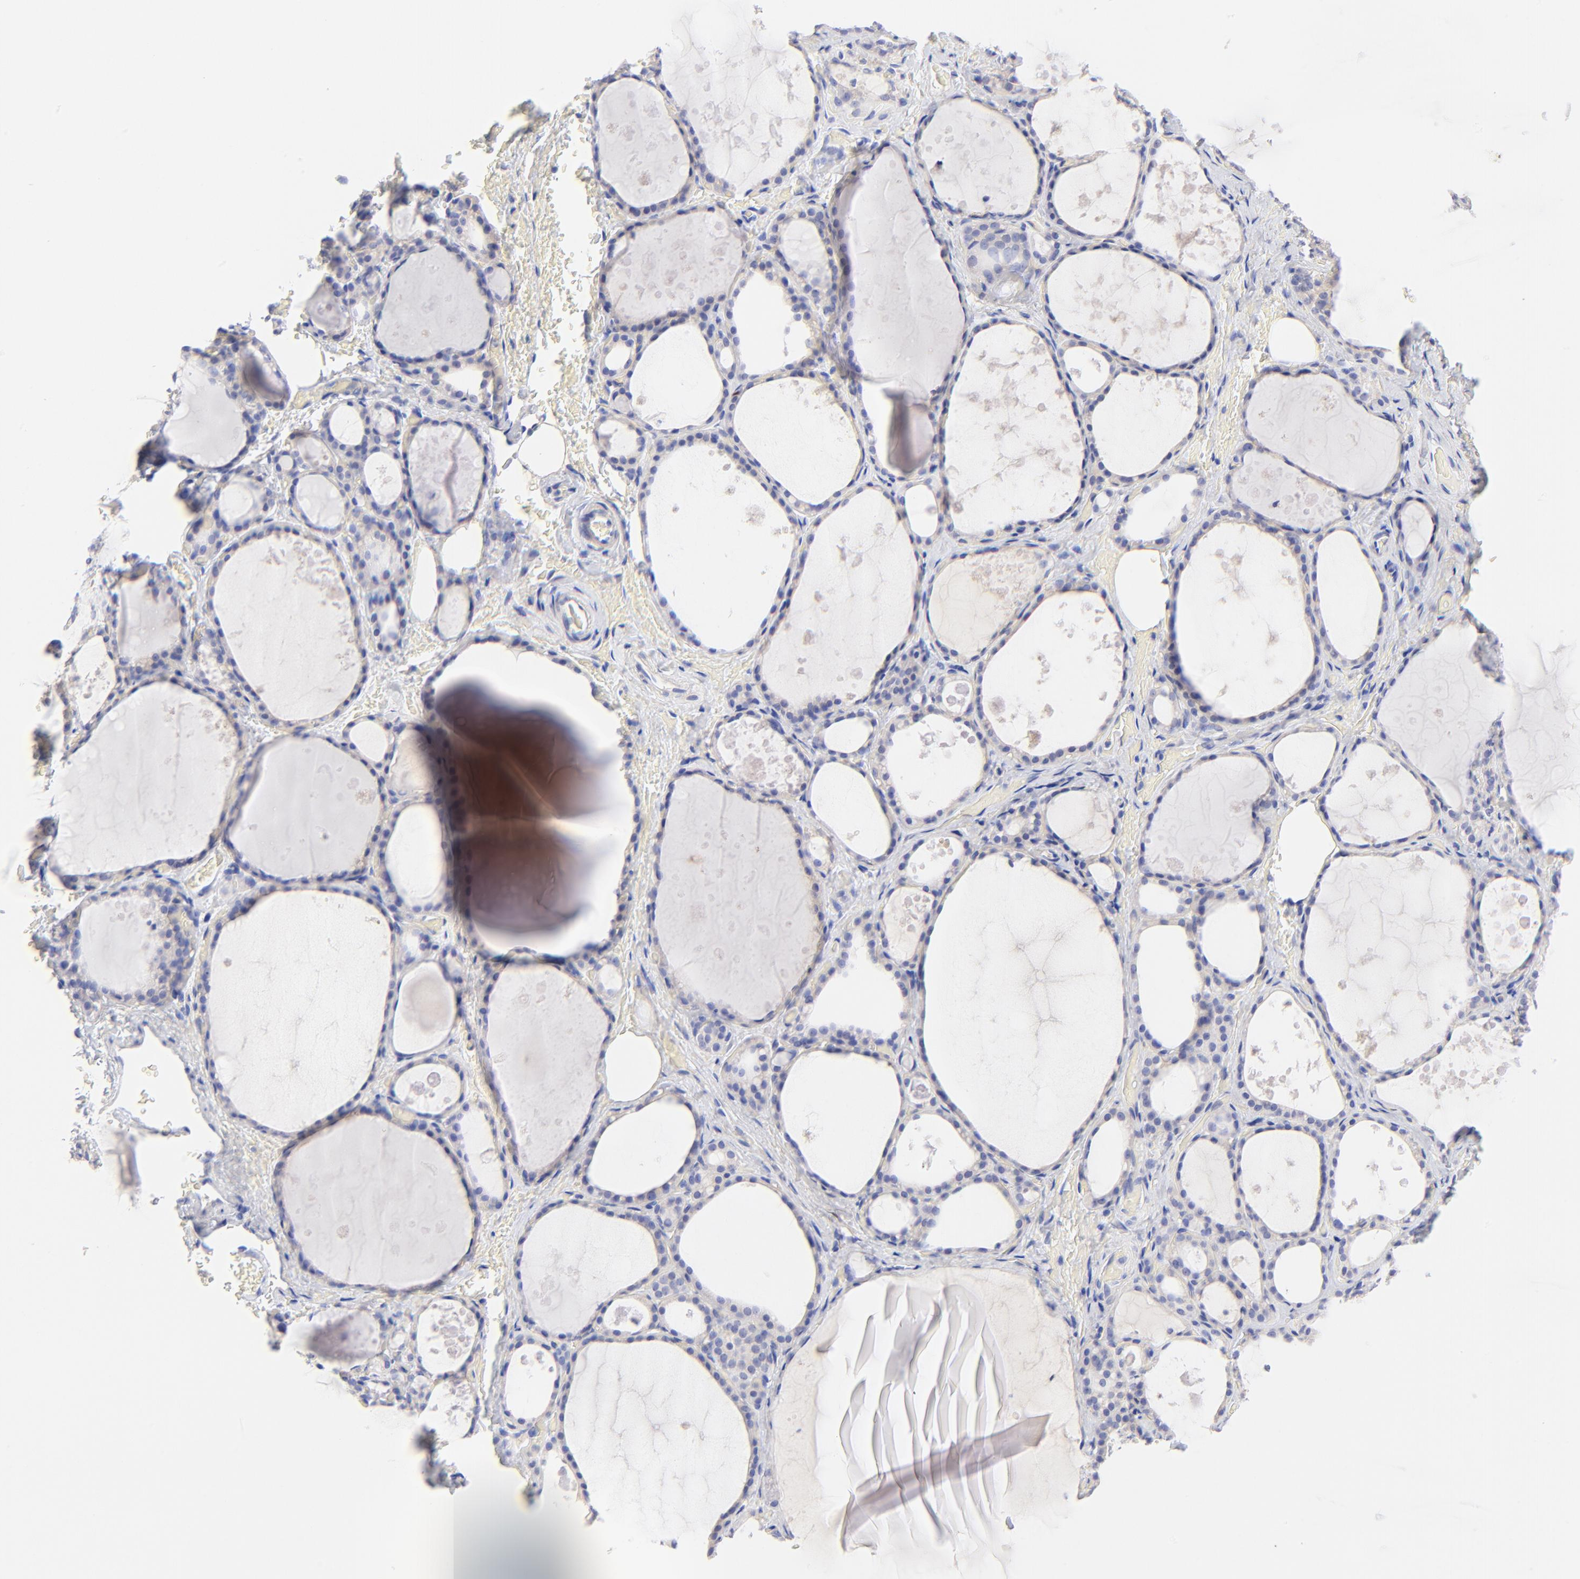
{"staining": {"intensity": "negative", "quantity": "none", "location": "none"}, "tissue": "thyroid gland", "cell_type": "Glandular cells", "image_type": "normal", "snomed": [{"axis": "morphology", "description": "Normal tissue, NOS"}, {"axis": "topography", "description": "Thyroid gland"}], "caption": "Immunohistochemistry of benign thyroid gland exhibits no expression in glandular cells. (DAB immunohistochemistry, high magnification).", "gene": "EBP", "patient": {"sex": "male", "age": 61}}